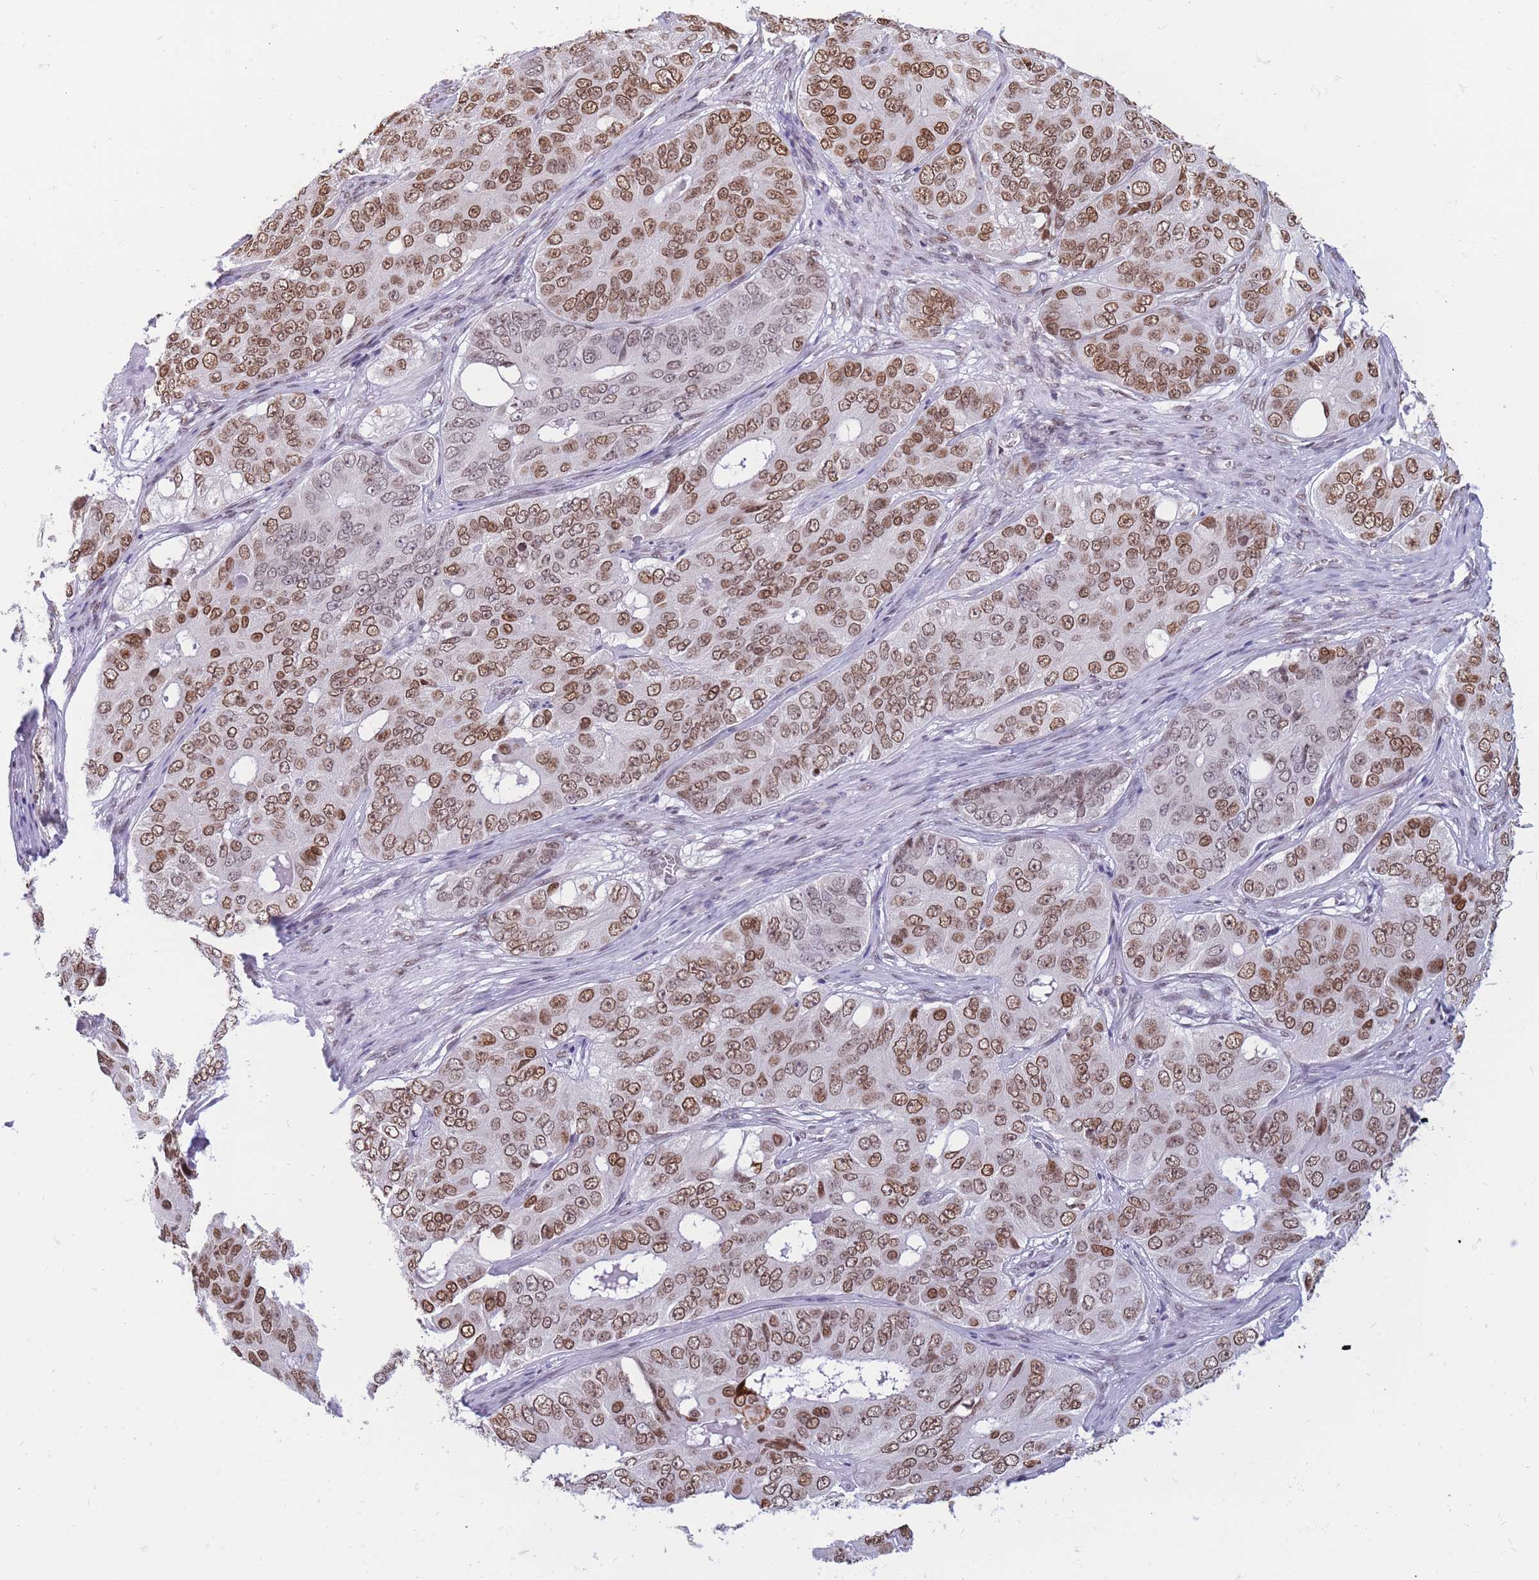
{"staining": {"intensity": "moderate", "quantity": ">75%", "location": "nuclear"}, "tissue": "ovarian cancer", "cell_type": "Tumor cells", "image_type": "cancer", "snomed": [{"axis": "morphology", "description": "Carcinoma, endometroid"}, {"axis": "topography", "description": "Ovary"}], "caption": "Brown immunohistochemical staining in human endometroid carcinoma (ovarian) exhibits moderate nuclear positivity in approximately >75% of tumor cells. (IHC, brightfield microscopy, high magnification).", "gene": "HMGN1", "patient": {"sex": "female", "age": 51}}